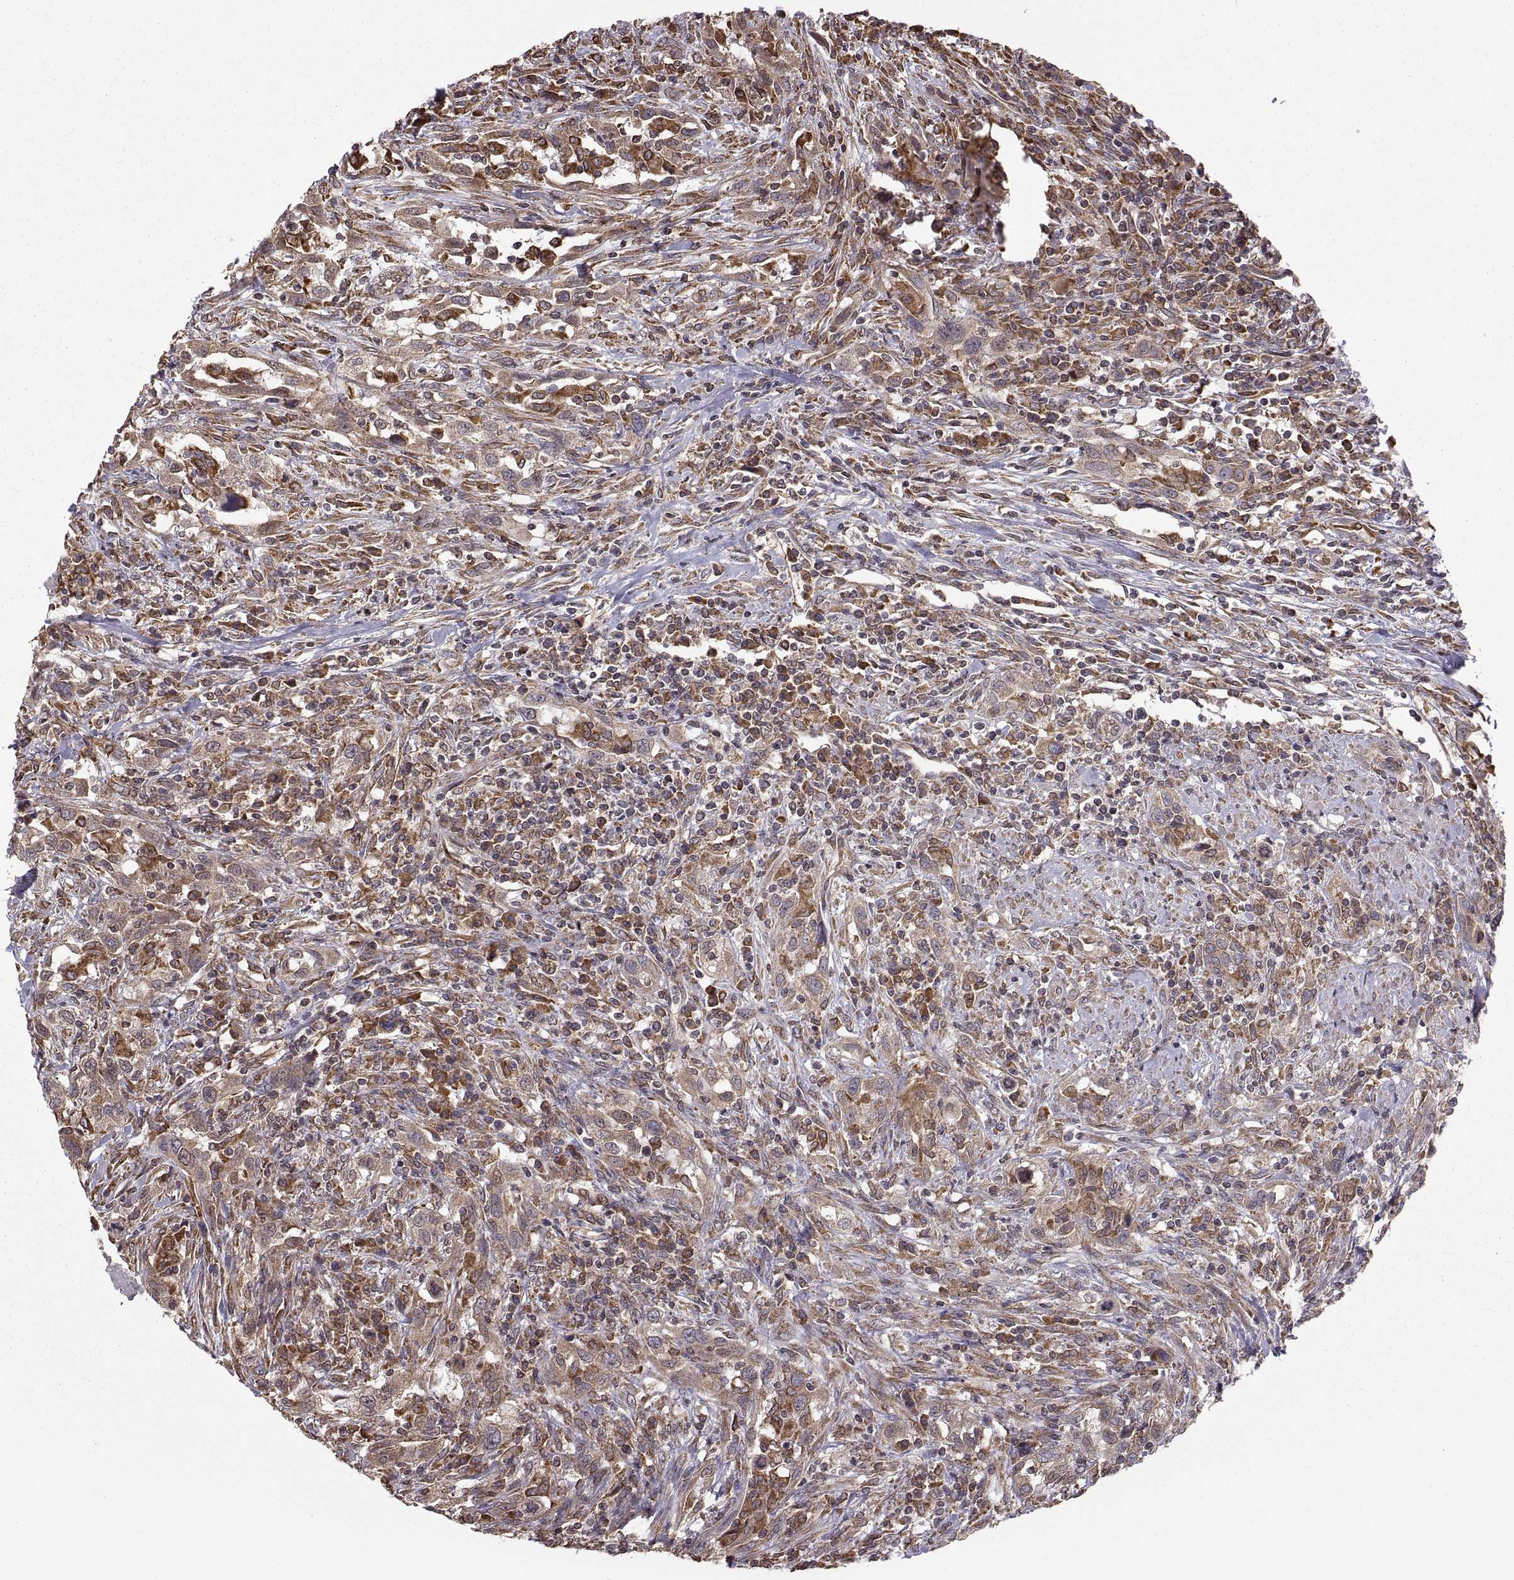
{"staining": {"intensity": "moderate", "quantity": "25%-75%", "location": "cytoplasmic/membranous"}, "tissue": "urothelial cancer", "cell_type": "Tumor cells", "image_type": "cancer", "snomed": [{"axis": "morphology", "description": "Urothelial carcinoma, NOS"}, {"axis": "morphology", "description": "Urothelial carcinoma, High grade"}, {"axis": "topography", "description": "Urinary bladder"}], "caption": "This is a histology image of immunohistochemistry staining of urothelial cancer, which shows moderate staining in the cytoplasmic/membranous of tumor cells.", "gene": "PDIA3", "patient": {"sex": "female", "age": 64}}